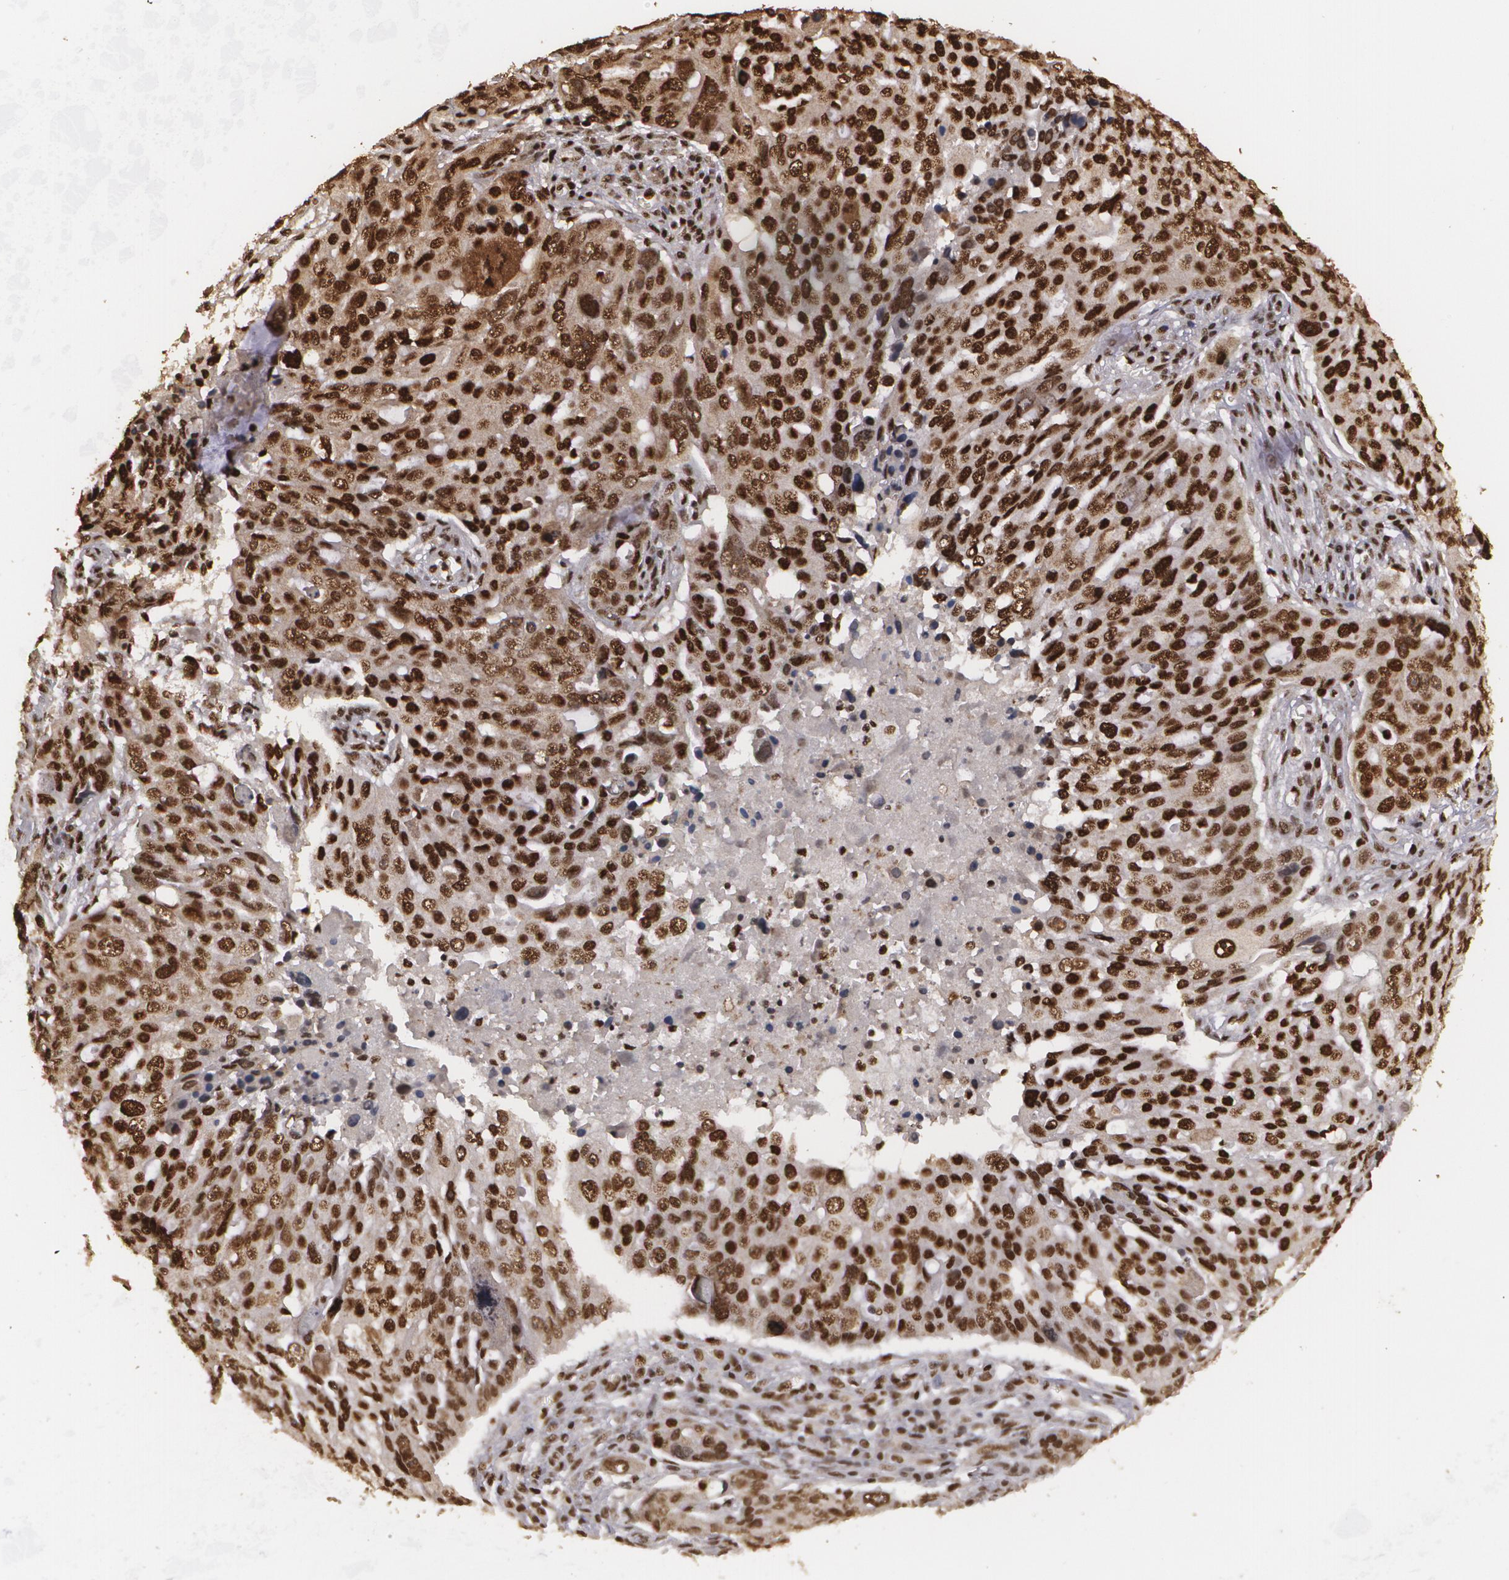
{"staining": {"intensity": "strong", "quantity": ">75%", "location": "cytoplasmic/membranous,nuclear"}, "tissue": "ovarian cancer", "cell_type": "Tumor cells", "image_type": "cancer", "snomed": [{"axis": "morphology", "description": "Carcinoma, endometroid"}, {"axis": "topography", "description": "Ovary"}], "caption": "Tumor cells show high levels of strong cytoplasmic/membranous and nuclear positivity in about >75% of cells in human ovarian cancer.", "gene": "RCOR1", "patient": {"sex": "female", "age": 75}}